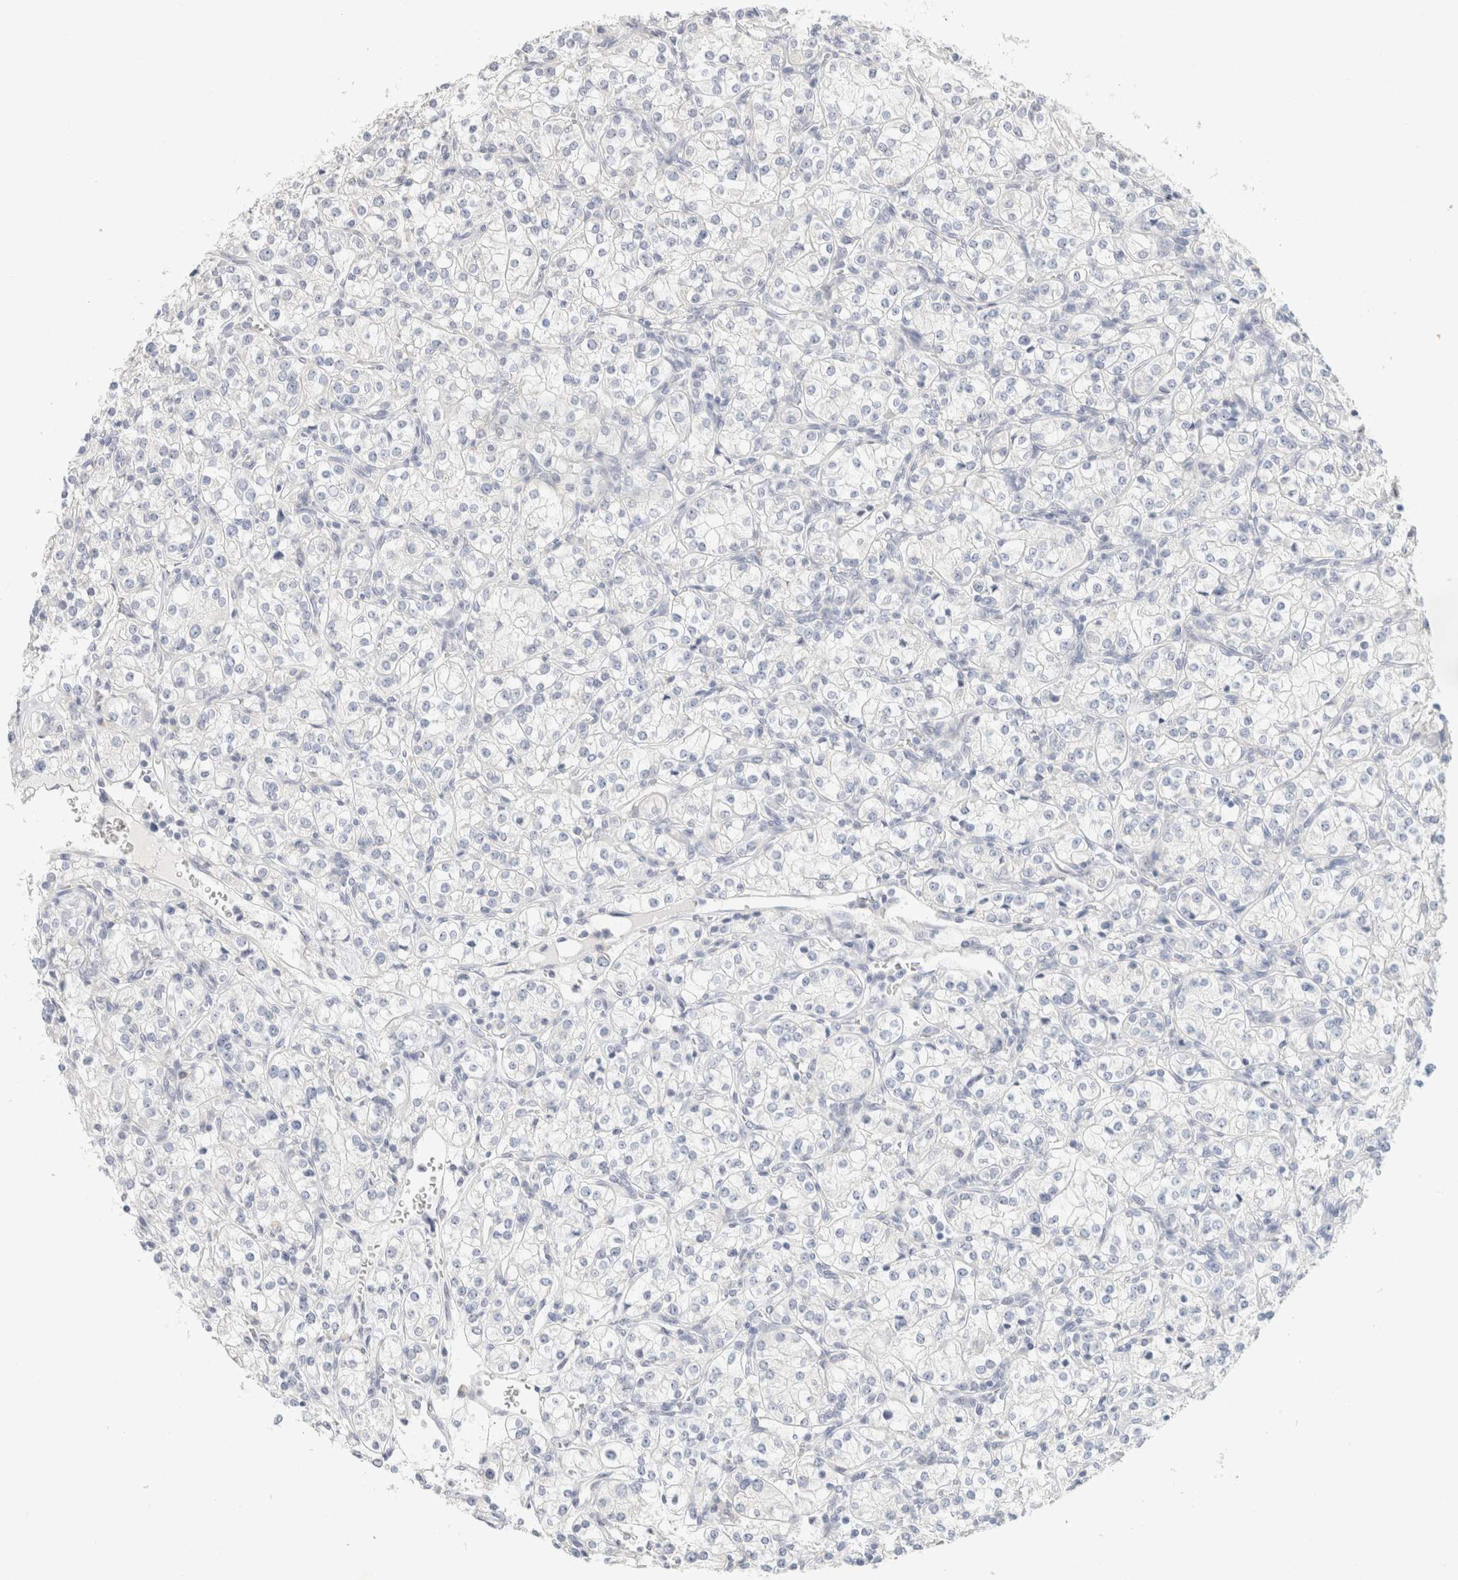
{"staining": {"intensity": "negative", "quantity": "none", "location": "none"}, "tissue": "renal cancer", "cell_type": "Tumor cells", "image_type": "cancer", "snomed": [{"axis": "morphology", "description": "Adenocarcinoma, NOS"}, {"axis": "topography", "description": "Kidney"}], "caption": "IHC micrograph of neoplastic tissue: renal adenocarcinoma stained with DAB (3,3'-diaminobenzidine) reveals no significant protein staining in tumor cells.", "gene": "NEFM", "patient": {"sex": "male", "age": 77}}